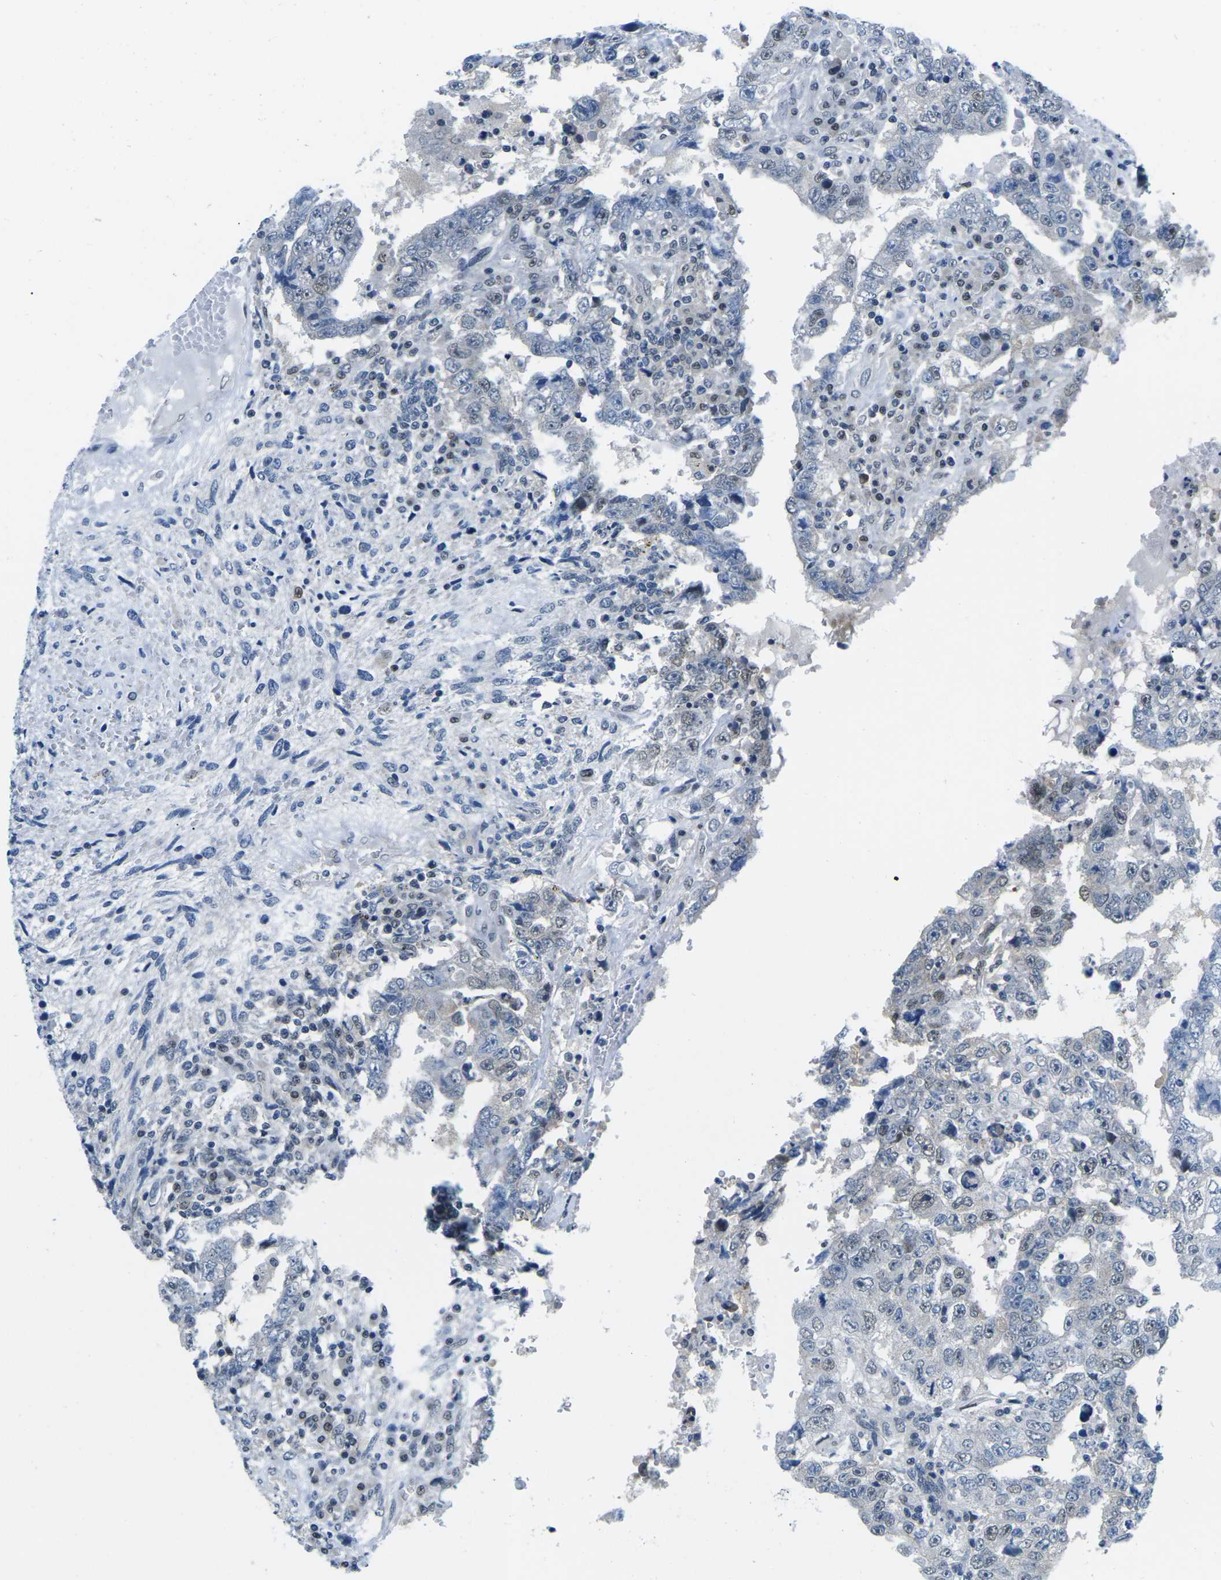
{"staining": {"intensity": "weak", "quantity": "<25%", "location": "nuclear"}, "tissue": "testis cancer", "cell_type": "Tumor cells", "image_type": "cancer", "snomed": [{"axis": "morphology", "description": "Carcinoma, Embryonal, NOS"}, {"axis": "topography", "description": "Testis"}], "caption": "This is a image of immunohistochemistry (IHC) staining of embryonal carcinoma (testis), which shows no staining in tumor cells.", "gene": "UBA7", "patient": {"sex": "male", "age": 26}}